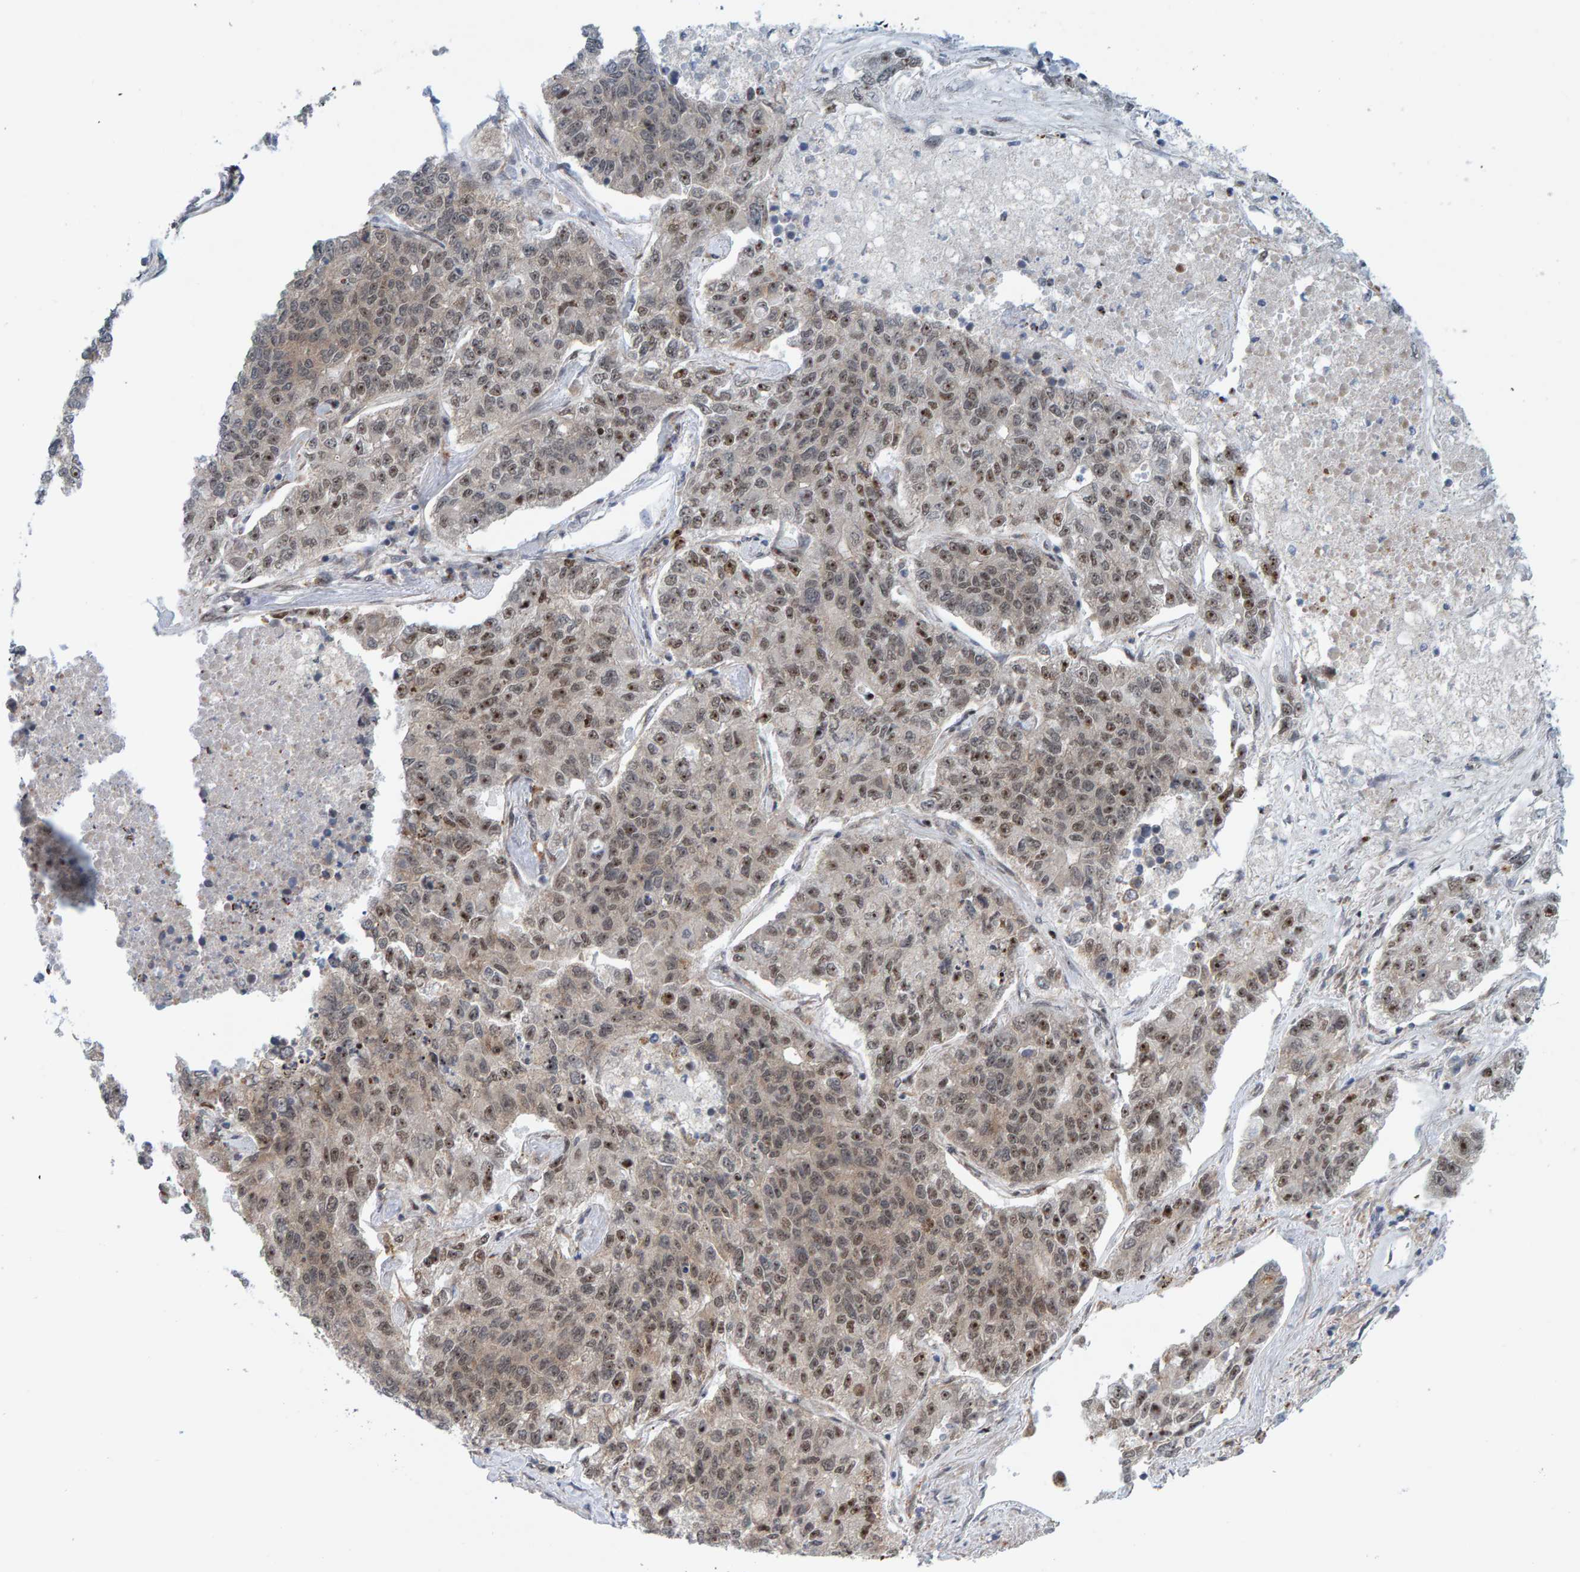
{"staining": {"intensity": "weak", "quantity": ">75%", "location": "cytoplasmic/membranous,nuclear"}, "tissue": "lung cancer", "cell_type": "Tumor cells", "image_type": "cancer", "snomed": [{"axis": "morphology", "description": "Adenocarcinoma, NOS"}, {"axis": "topography", "description": "Lung"}], "caption": "Adenocarcinoma (lung) tissue demonstrates weak cytoplasmic/membranous and nuclear staining in about >75% of tumor cells, visualized by immunohistochemistry. (DAB (3,3'-diaminobenzidine) IHC, brown staining for protein, blue staining for nuclei).", "gene": "ZNF366", "patient": {"sex": "male", "age": 49}}